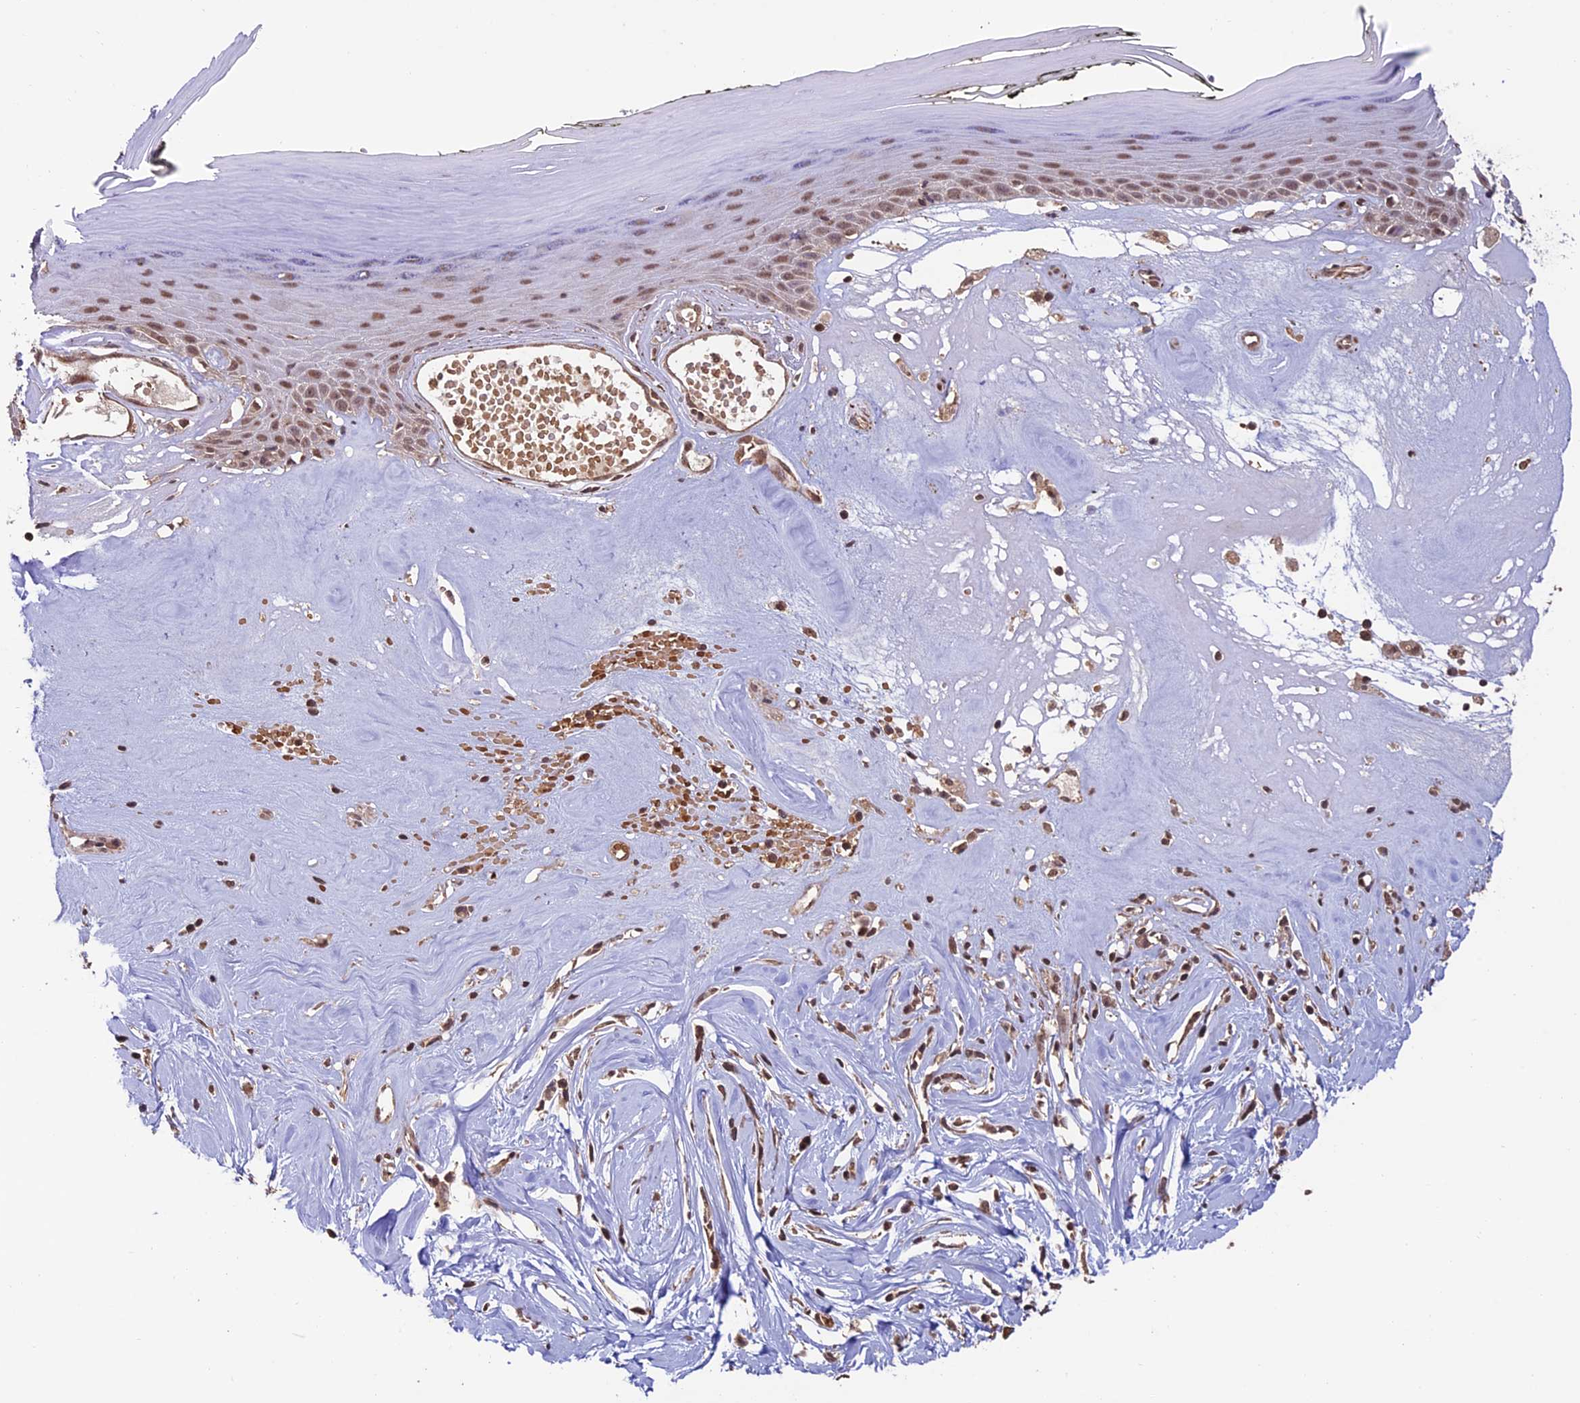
{"staining": {"intensity": "moderate", "quantity": ">75%", "location": "nuclear"}, "tissue": "skin", "cell_type": "Epidermal cells", "image_type": "normal", "snomed": [{"axis": "morphology", "description": "Normal tissue, NOS"}, {"axis": "morphology", "description": "Inflammation, NOS"}, {"axis": "topography", "description": "Vulva"}], "caption": "Immunohistochemistry micrograph of unremarkable skin stained for a protein (brown), which displays medium levels of moderate nuclear positivity in about >75% of epidermal cells.", "gene": "CABIN1", "patient": {"sex": "female", "age": 84}}